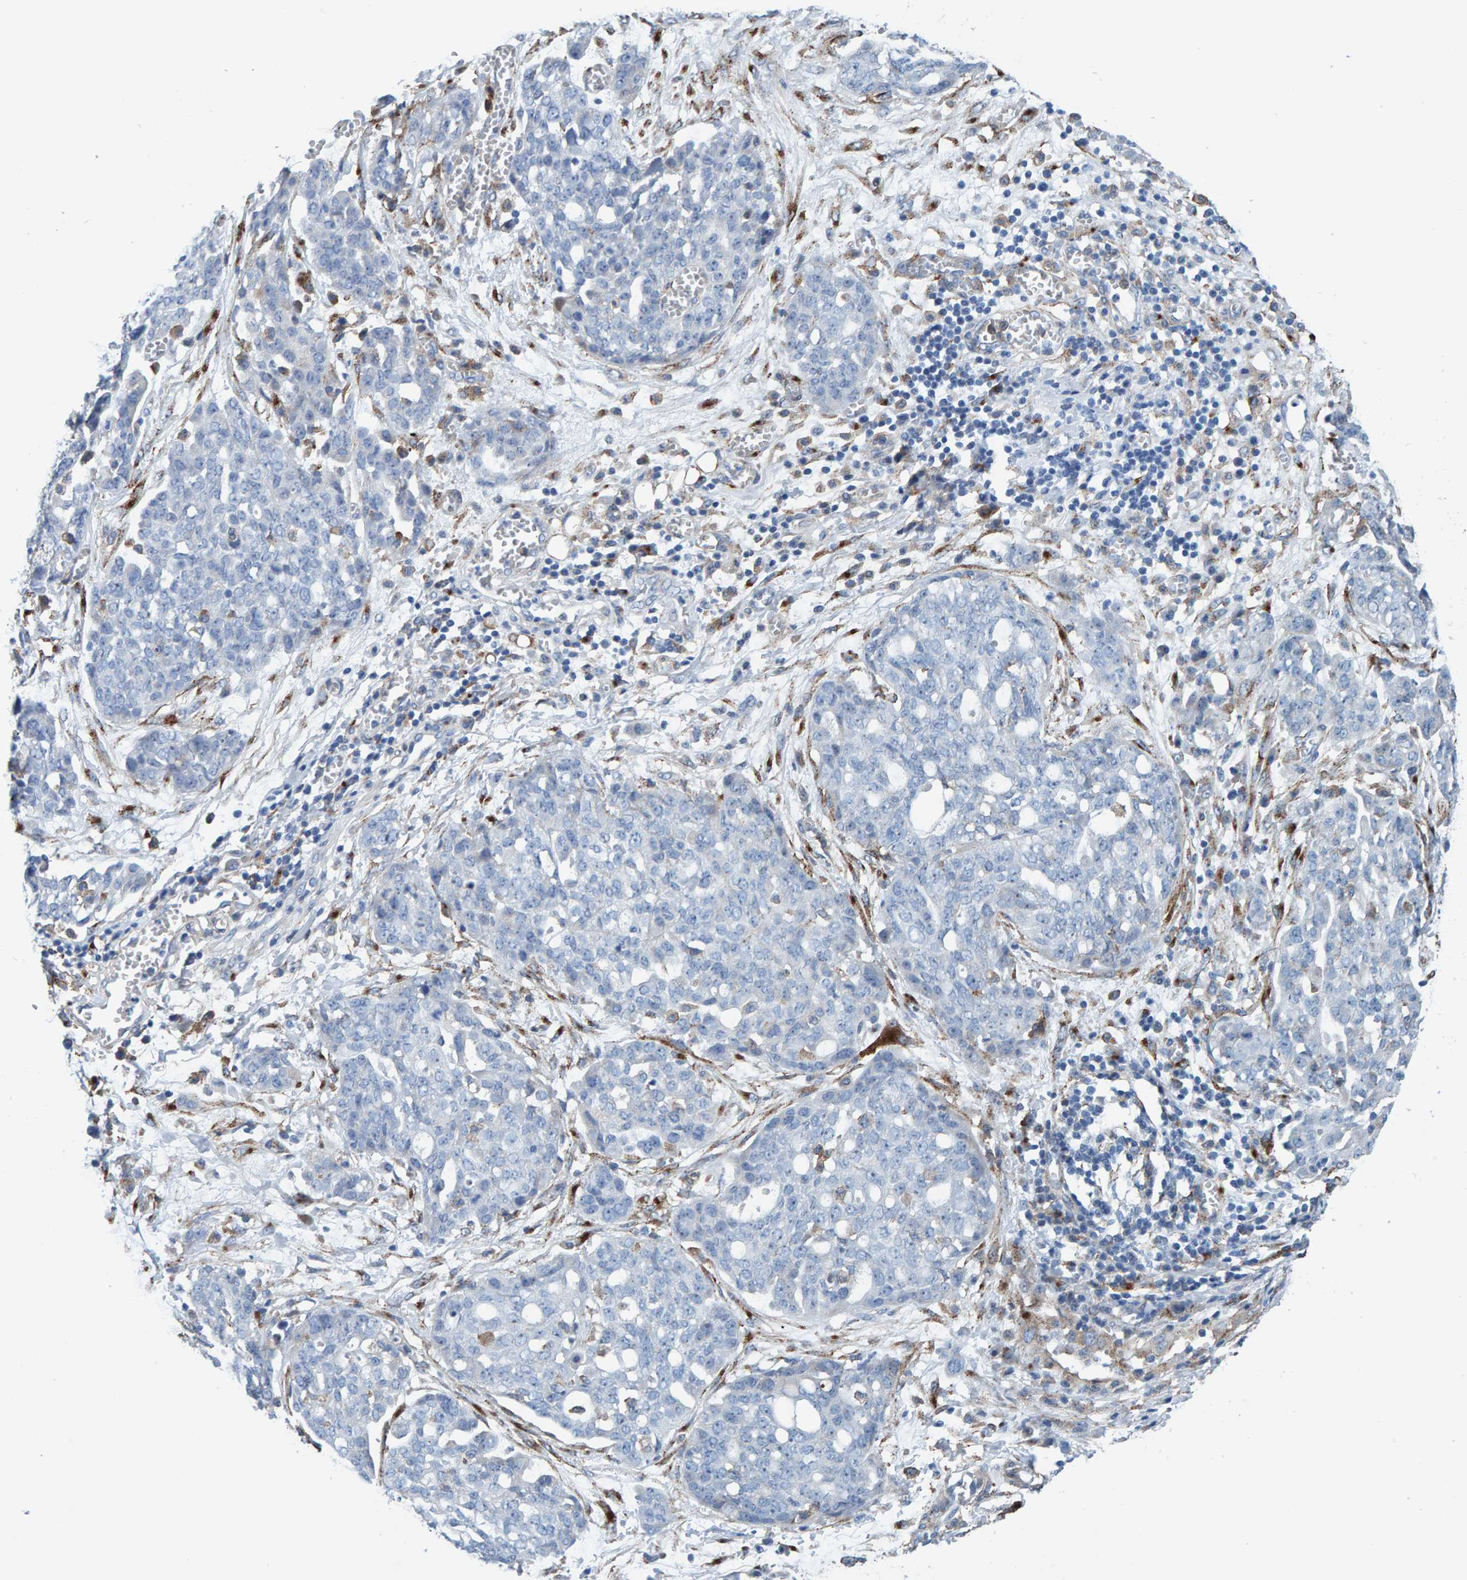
{"staining": {"intensity": "negative", "quantity": "none", "location": "none"}, "tissue": "ovarian cancer", "cell_type": "Tumor cells", "image_type": "cancer", "snomed": [{"axis": "morphology", "description": "Cystadenocarcinoma, serous, NOS"}, {"axis": "topography", "description": "Soft tissue"}, {"axis": "topography", "description": "Ovary"}], "caption": "High magnification brightfield microscopy of ovarian cancer (serous cystadenocarcinoma) stained with DAB (brown) and counterstained with hematoxylin (blue): tumor cells show no significant positivity. (Brightfield microscopy of DAB immunohistochemistry (IHC) at high magnification).", "gene": "LRP1", "patient": {"sex": "female", "age": 57}}